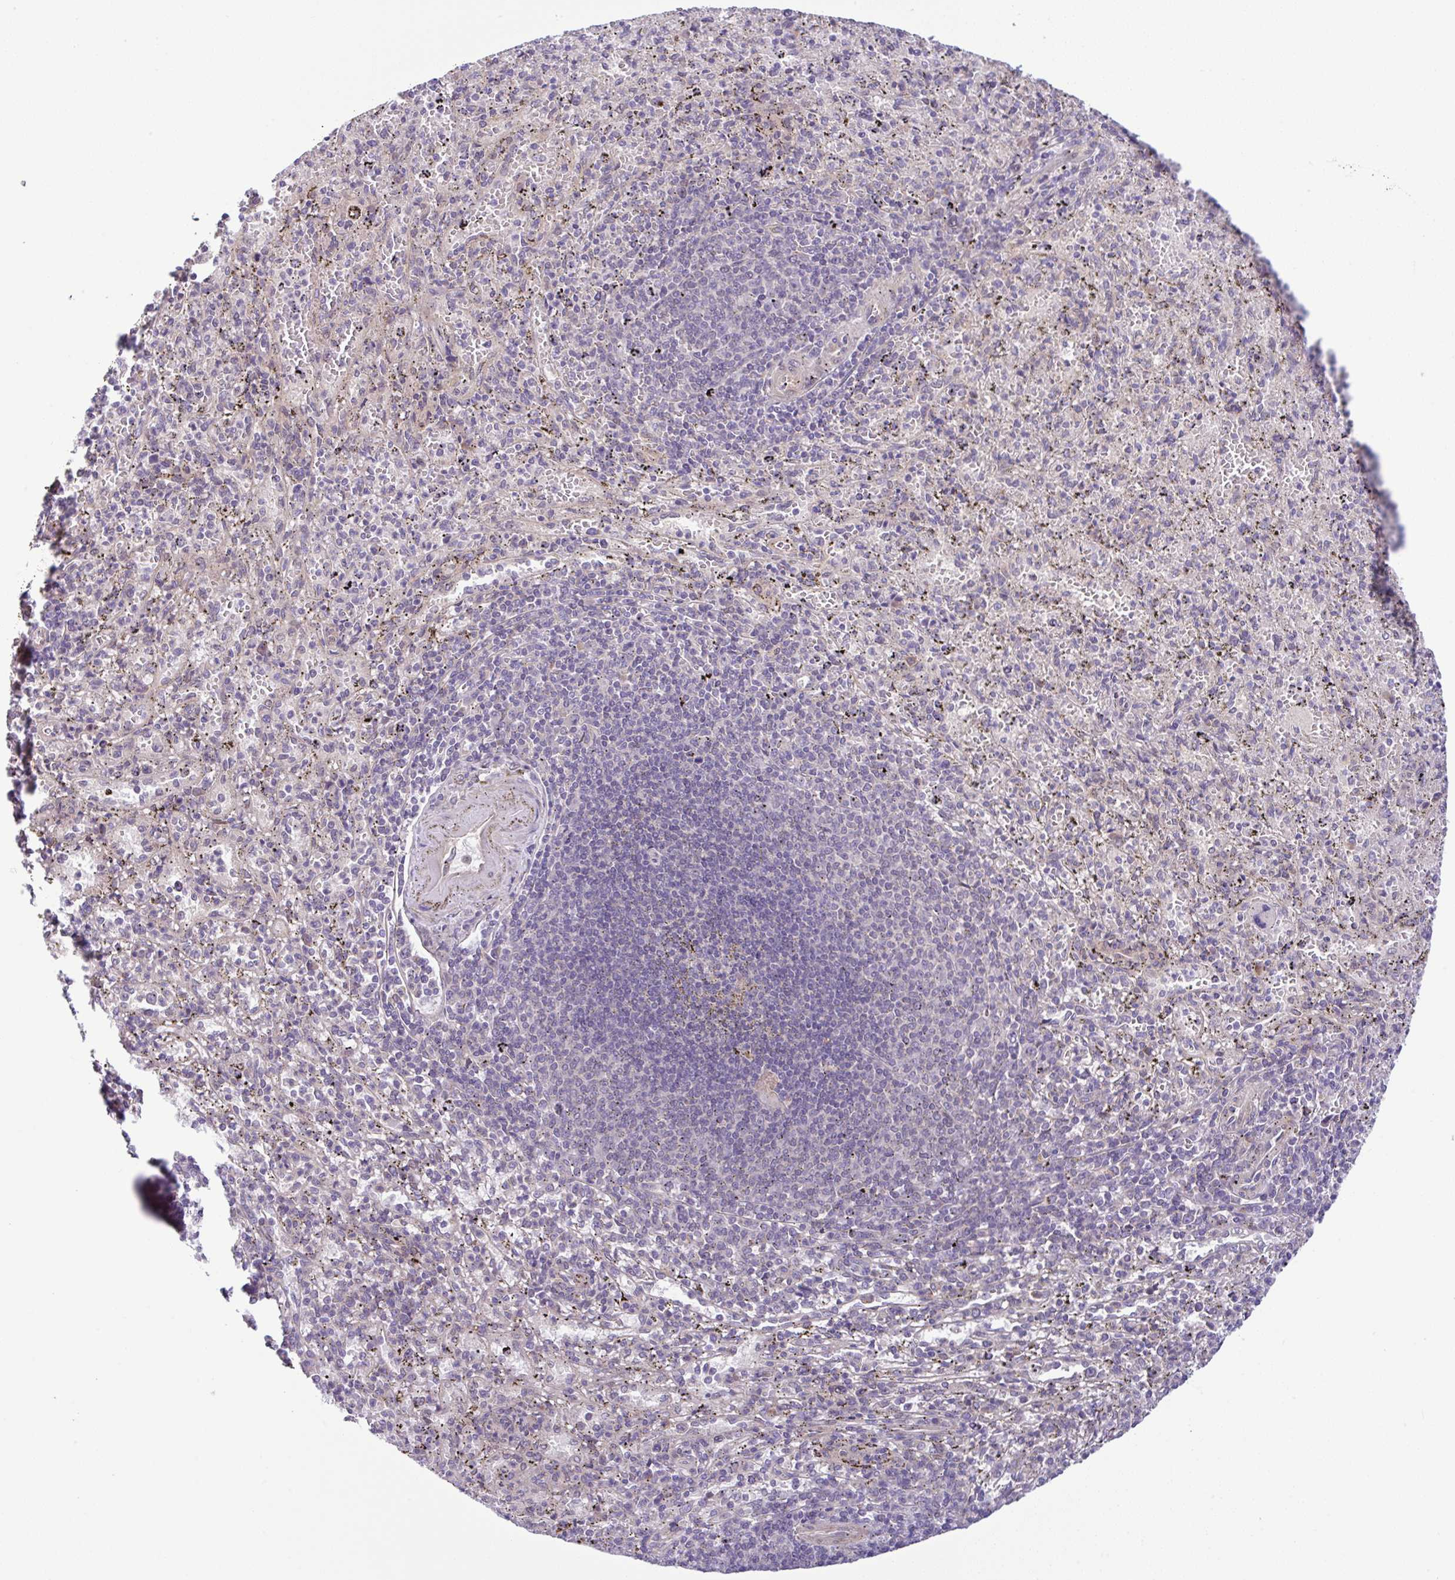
{"staining": {"intensity": "weak", "quantity": "<25%", "location": "cytoplasmic/membranous"}, "tissue": "spleen", "cell_type": "Cells in red pulp", "image_type": "normal", "snomed": [{"axis": "morphology", "description": "Normal tissue, NOS"}, {"axis": "topography", "description": "Spleen"}], "caption": "Immunohistochemistry (IHC) histopathology image of normal human spleen stained for a protein (brown), which displays no staining in cells in red pulp. The staining is performed using DAB (3,3'-diaminobenzidine) brown chromogen with nuclei counter-stained in using hematoxylin.", "gene": "UBE4A", "patient": {"sex": "male", "age": 57}}